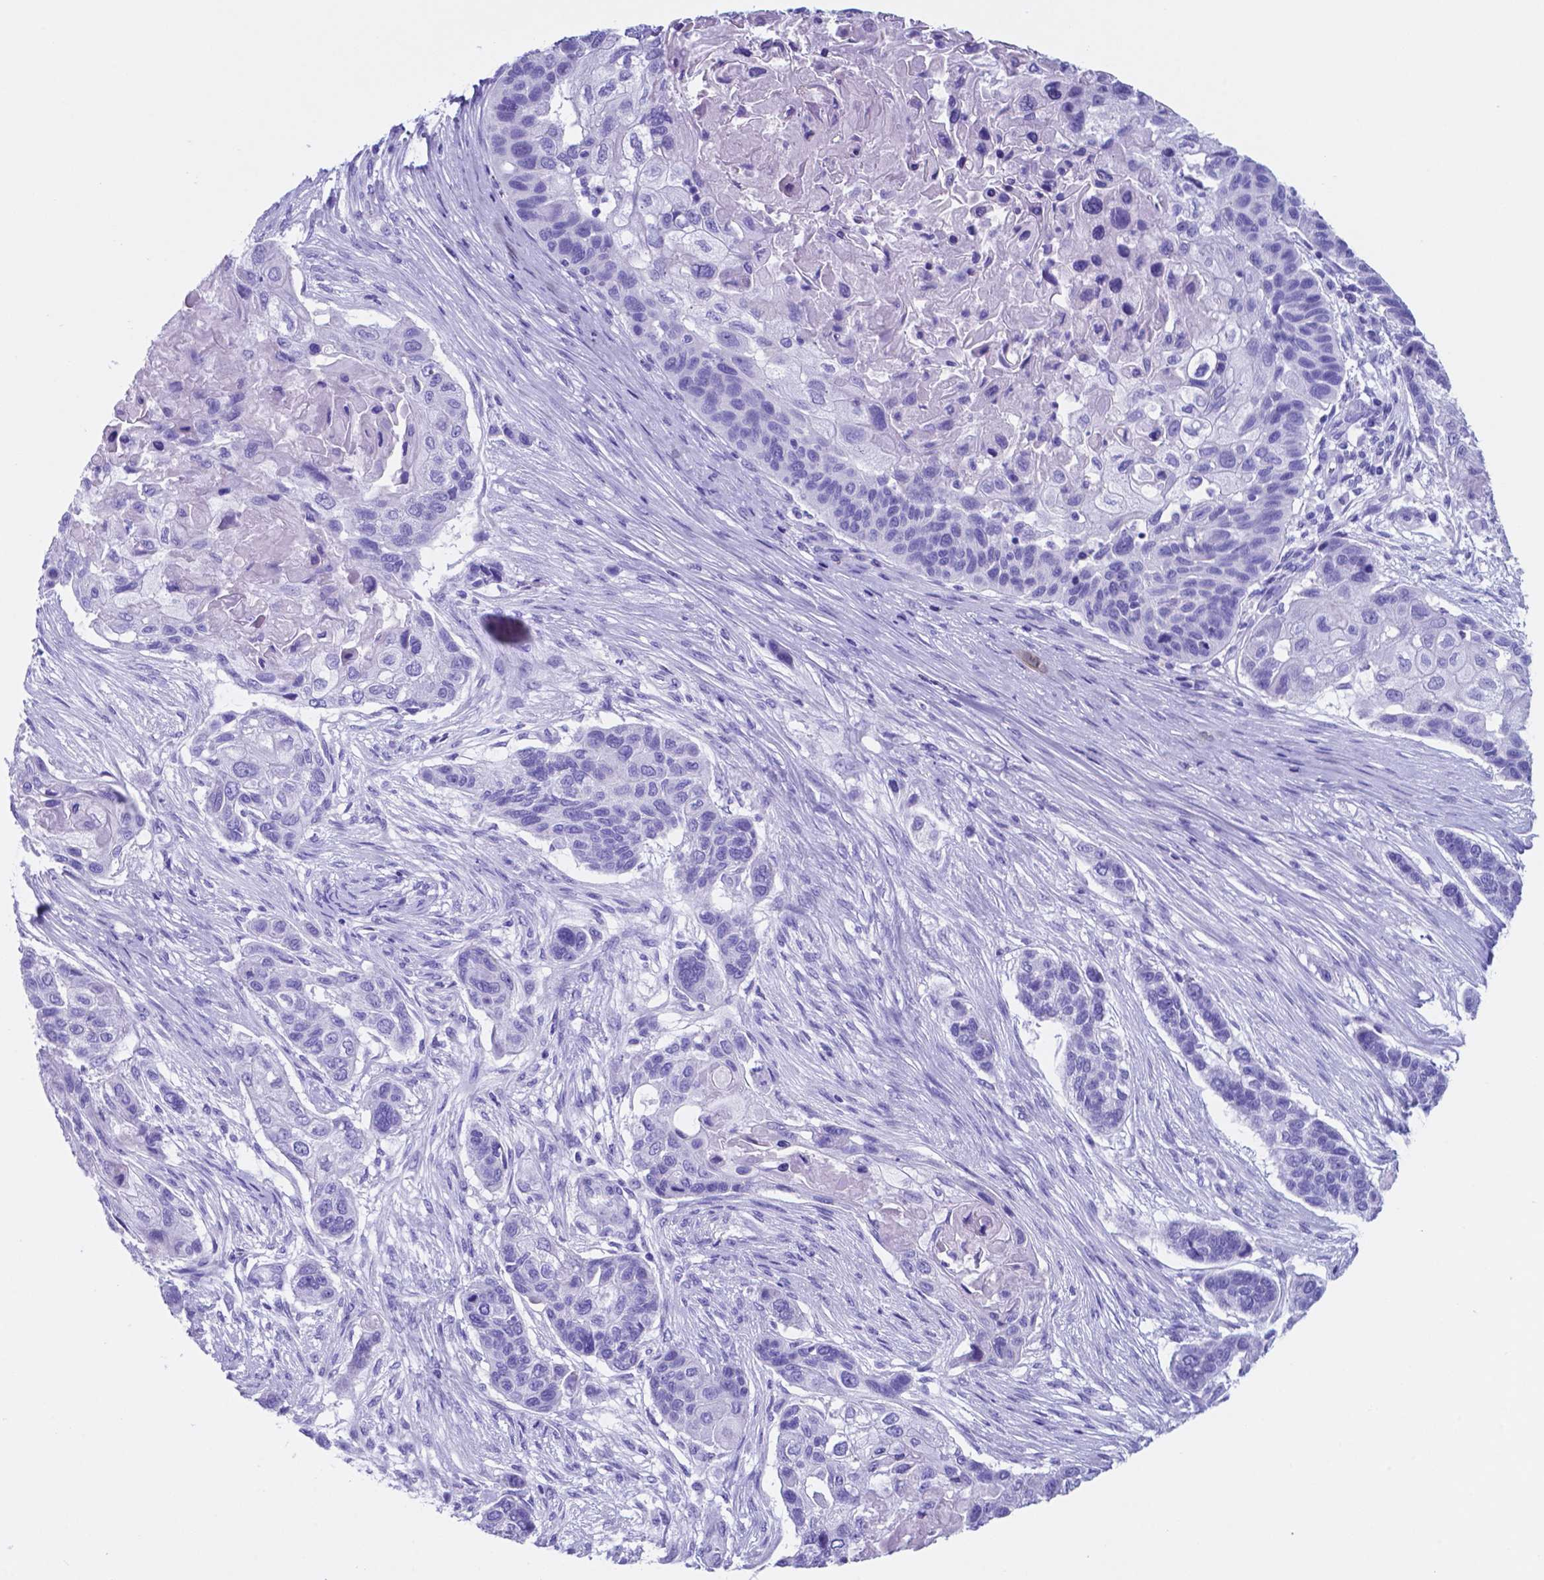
{"staining": {"intensity": "negative", "quantity": "none", "location": "none"}, "tissue": "lung cancer", "cell_type": "Tumor cells", "image_type": "cancer", "snomed": [{"axis": "morphology", "description": "Squamous cell carcinoma, NOS"}, {"axis": "topography", "description": "Lung"}], "caption": "This is a photomicrograph of immunohistochemistry (IHC) staining of lung cancer (squamous cell carcinoma), which shows no expression in tumor cells.", "gene": "DNAAF8", "patient": {"sex": "male", "age": 69}}